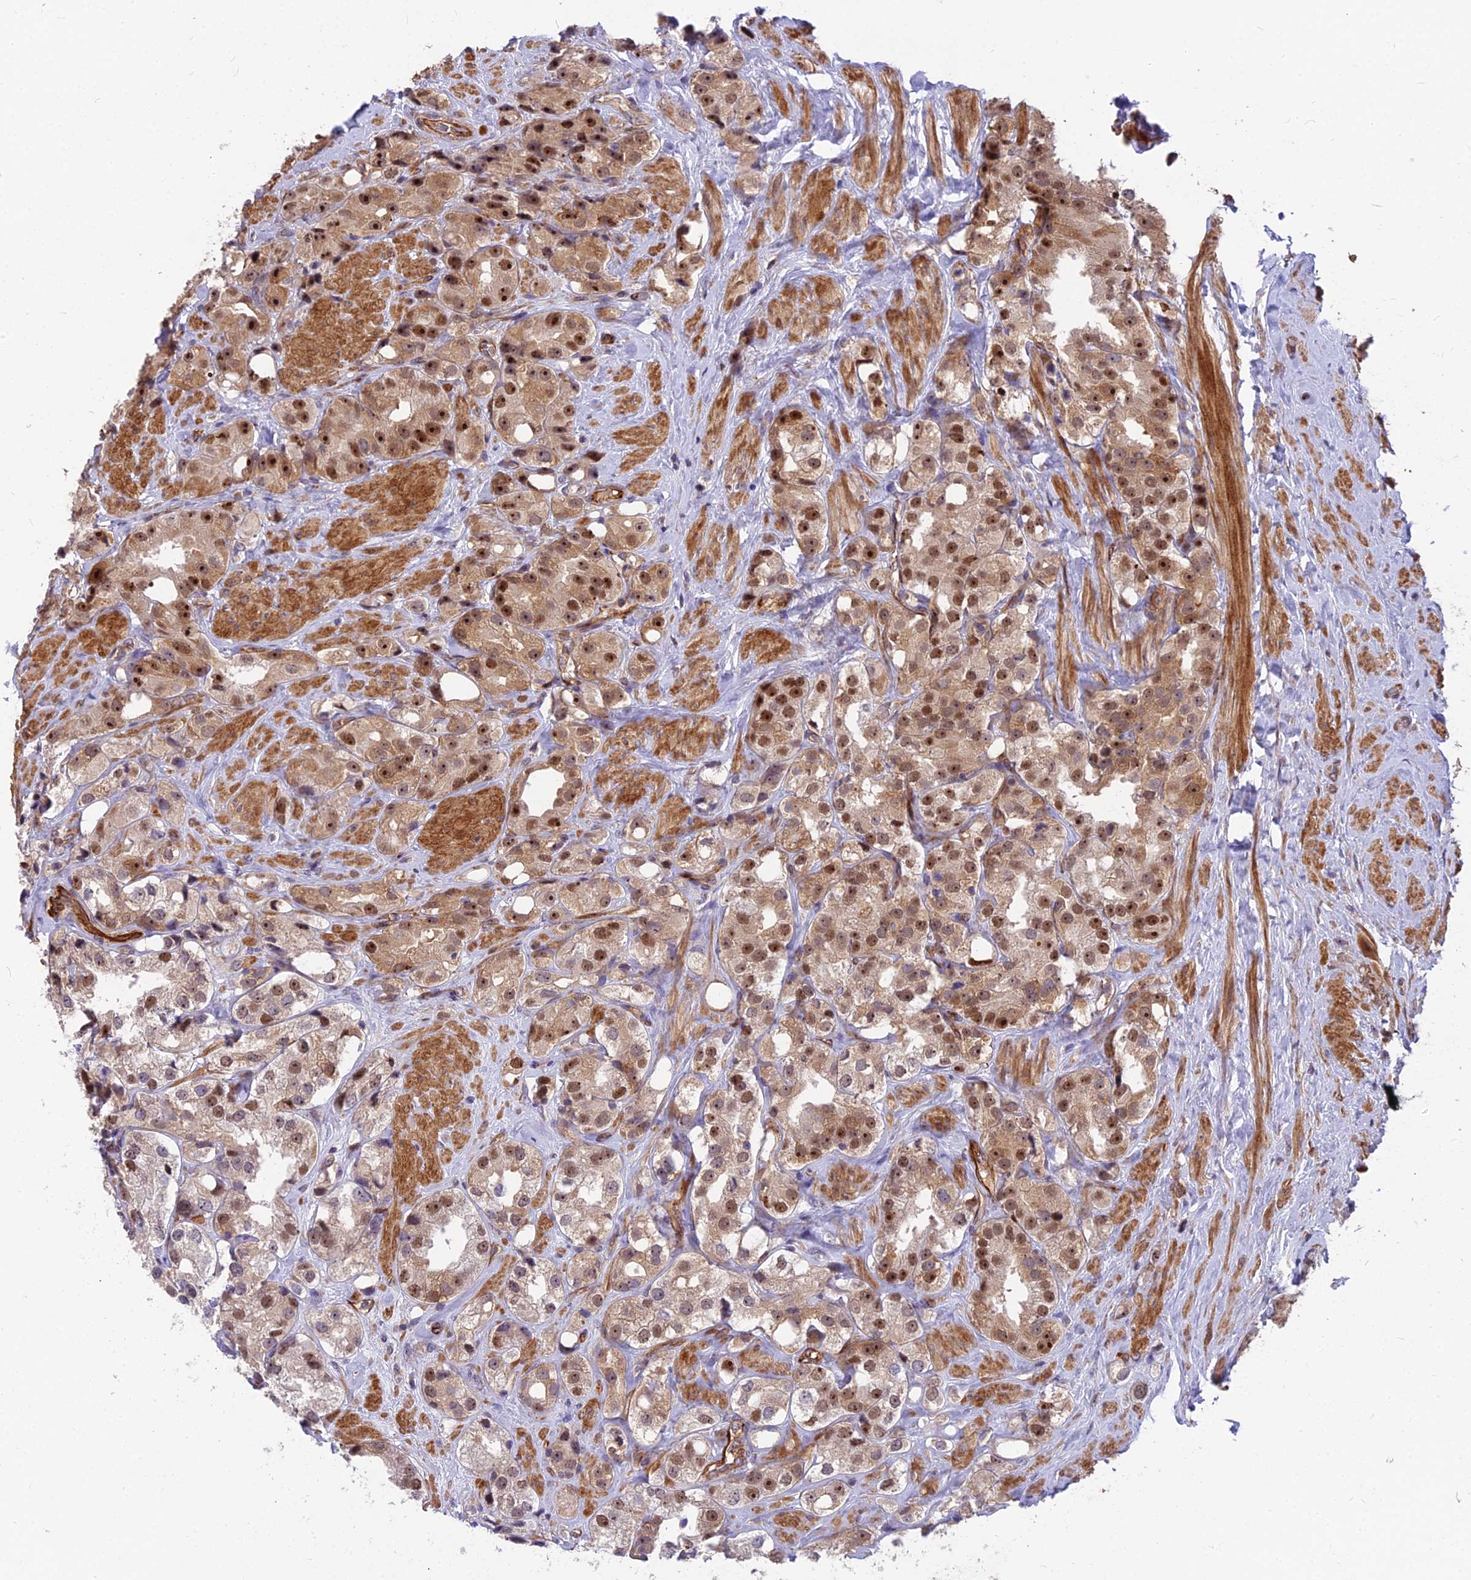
{"staining": {"intensity": "strong", "quantity": "25%-75%", "location": "cytoplasmic/membranous,nuclear"}, "tissue": "prostate cancer", "cell_type": "Tumor cells", "image_type": "cancer", "snomed": [{"axis": "morphology", "description": "Adenocarcinoma, NOS"}, {"axis": "topography", "description": "Prostate"}], "caption": "Tumor cells exhibit strong cytoplasmic/membranous and nuclear positivity in about 25%-75% of cells in prostate adenocarcinoma. (IHC, brightfield microscopy, high magnification).", "gene": "TCEA3", "patient": {"sex": "male", "age": 79}}